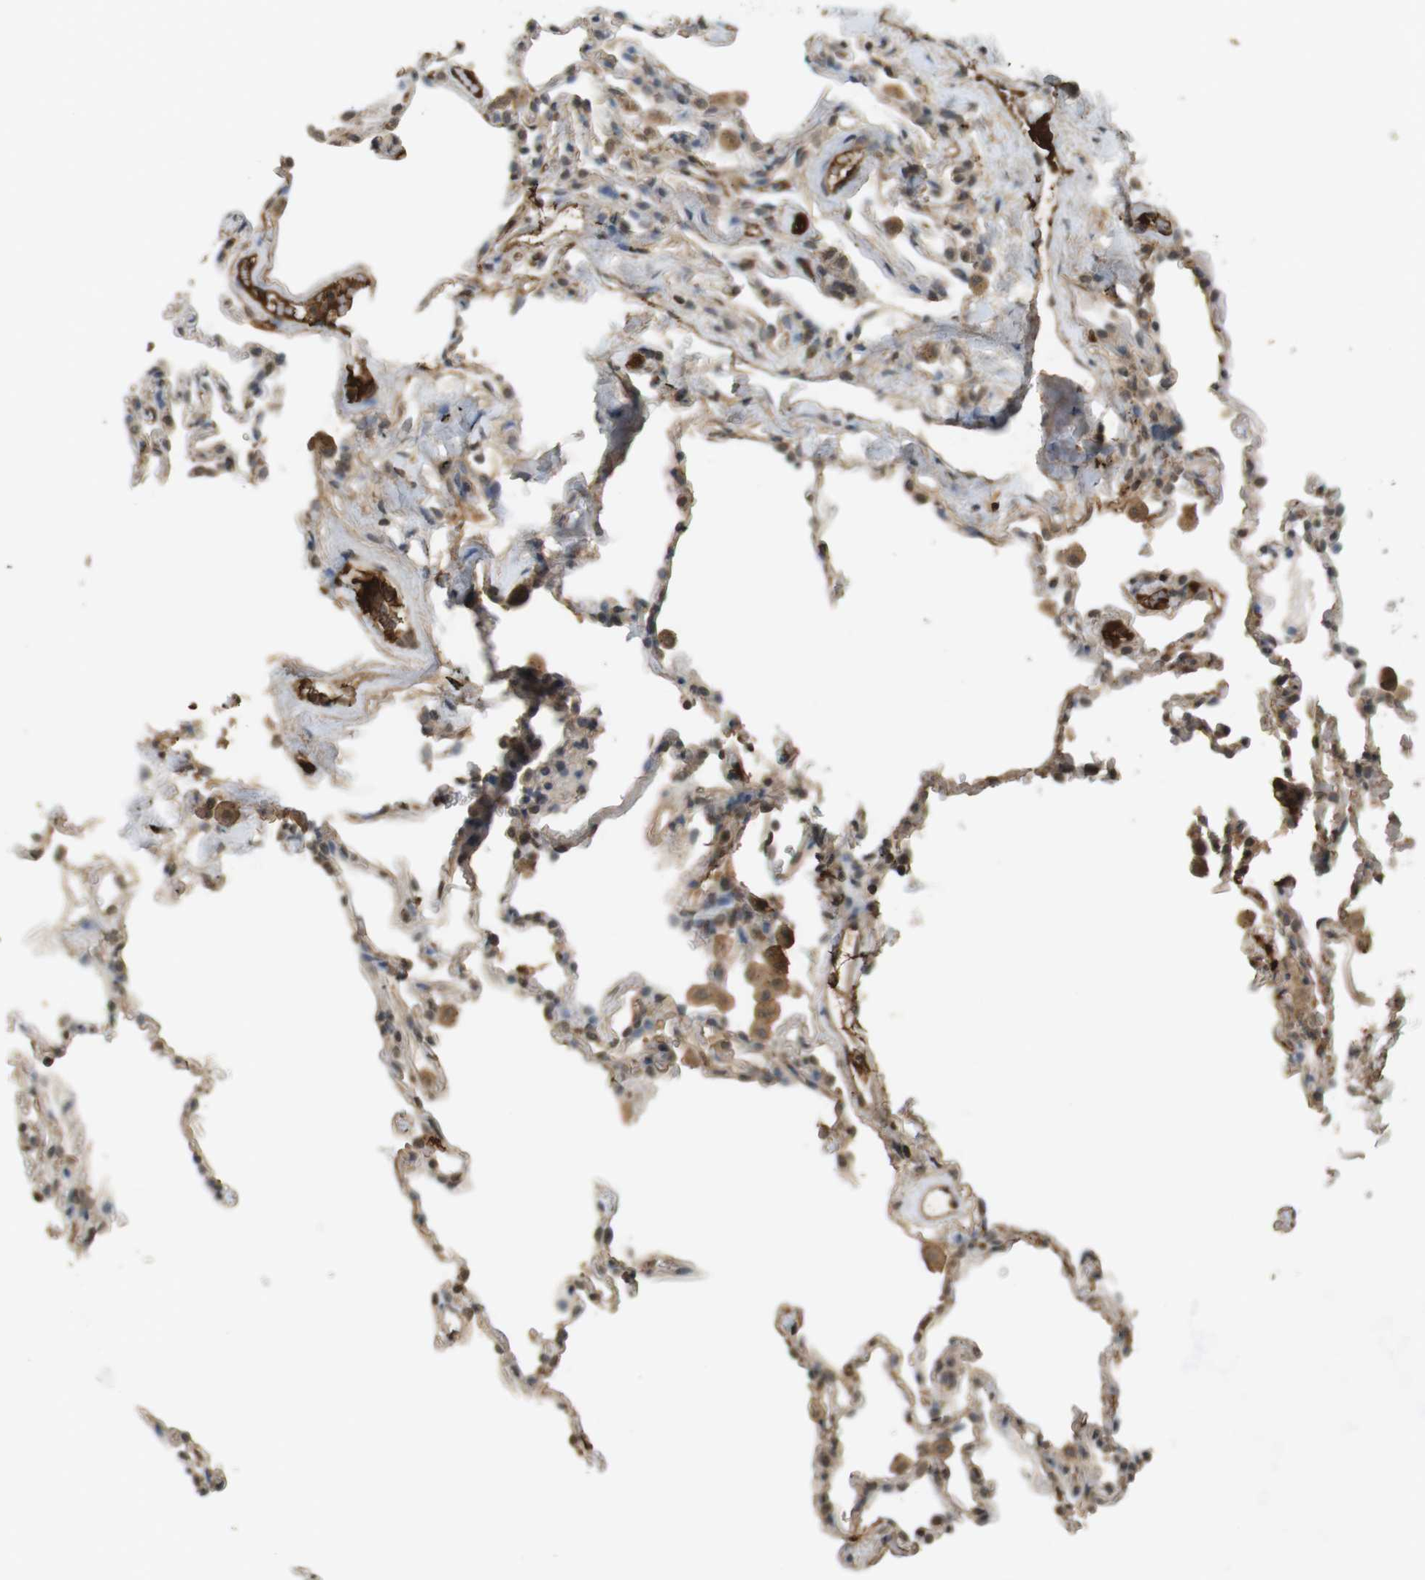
{"staining": {"intensity": "moderate", "quantity": "25%-75%", "location": "cytoplasmic/membranous,nuclear"}, "tissue": "lung", "cell_type": "Alveolar cells", "image_type": "normal", "snomed": [{"axis": "morphology", "description": "Normal tissue, NOS"}, {"axis": "morphology", "description": "Soft tissue tumor metastatic"}, {"axis": "topography", "description": "Lung"}], "caption": "Brown immunohistochemical staining in benign lung exhibits moderate cytoplasmic/membranous,nuclear staining in approximately 25%-75% of alveolar cells. (brown staining indicates protein expression, while blue staining denotes nuclei).", "gene": "SRR", "patient": {"sex": "male", "age": 59}}